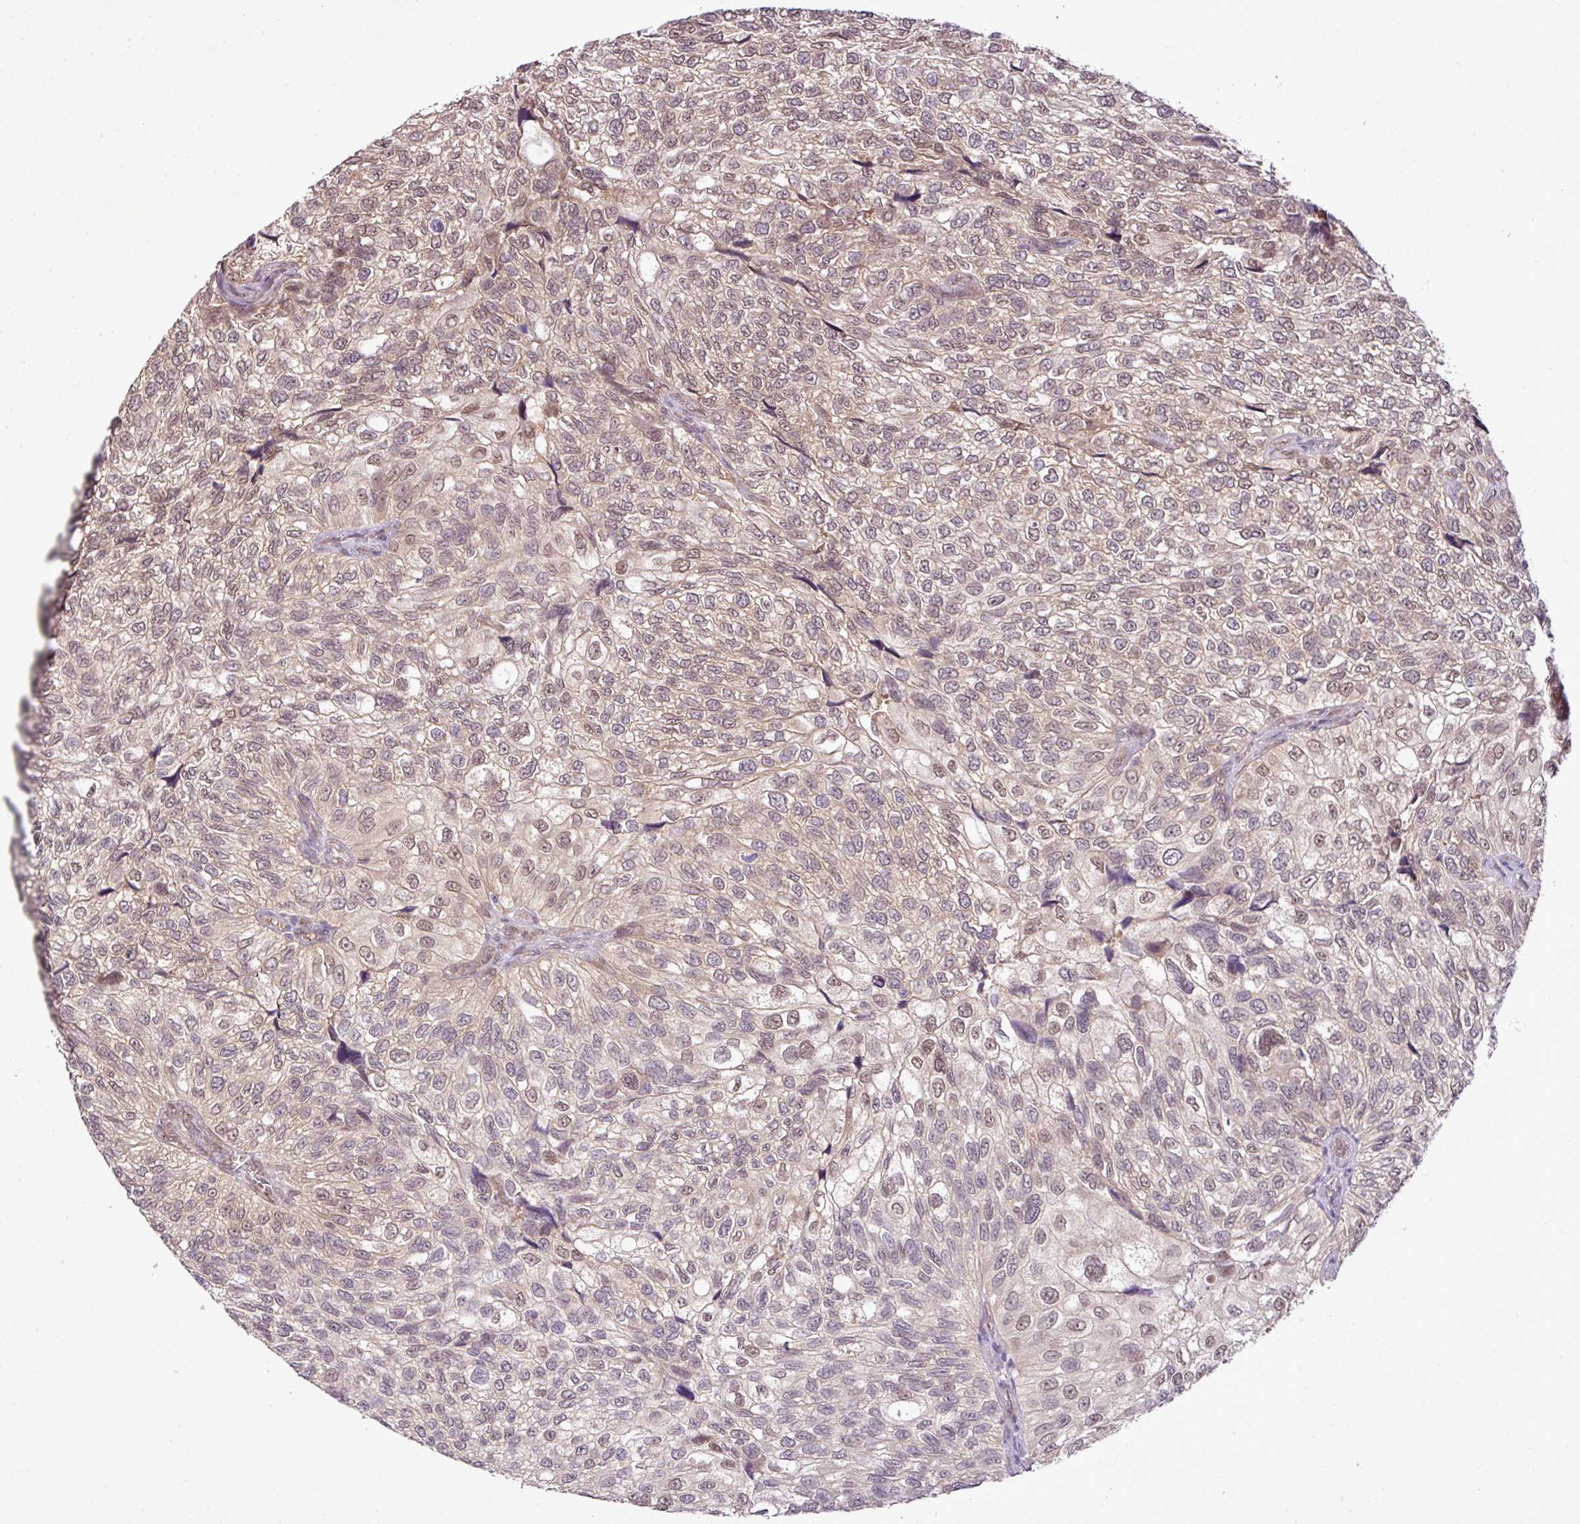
{"staining": {"intensity": "weak", "quantity": "25%-75%", "location": "nuclear"}, "tissue": "urothelial cancer", "cell_type": "Tumor cells", "image_type": "cancer", "snomed": [{"axis": "morphology", "description": "Urothelial carcinoma, NOS"}, {"axis": "topography", "description": "Urinary bladder"}], "caption": "A brown stain labels weak nuclear staining of a protein in human transitional cell carcinoma tumor cells. (DAB (3,3'-diaminobenzidine) IHC with brightfield microscopy, high magnification).", "gene": "DNAAF4", "patient": {"sex": "male", "age": 87}}